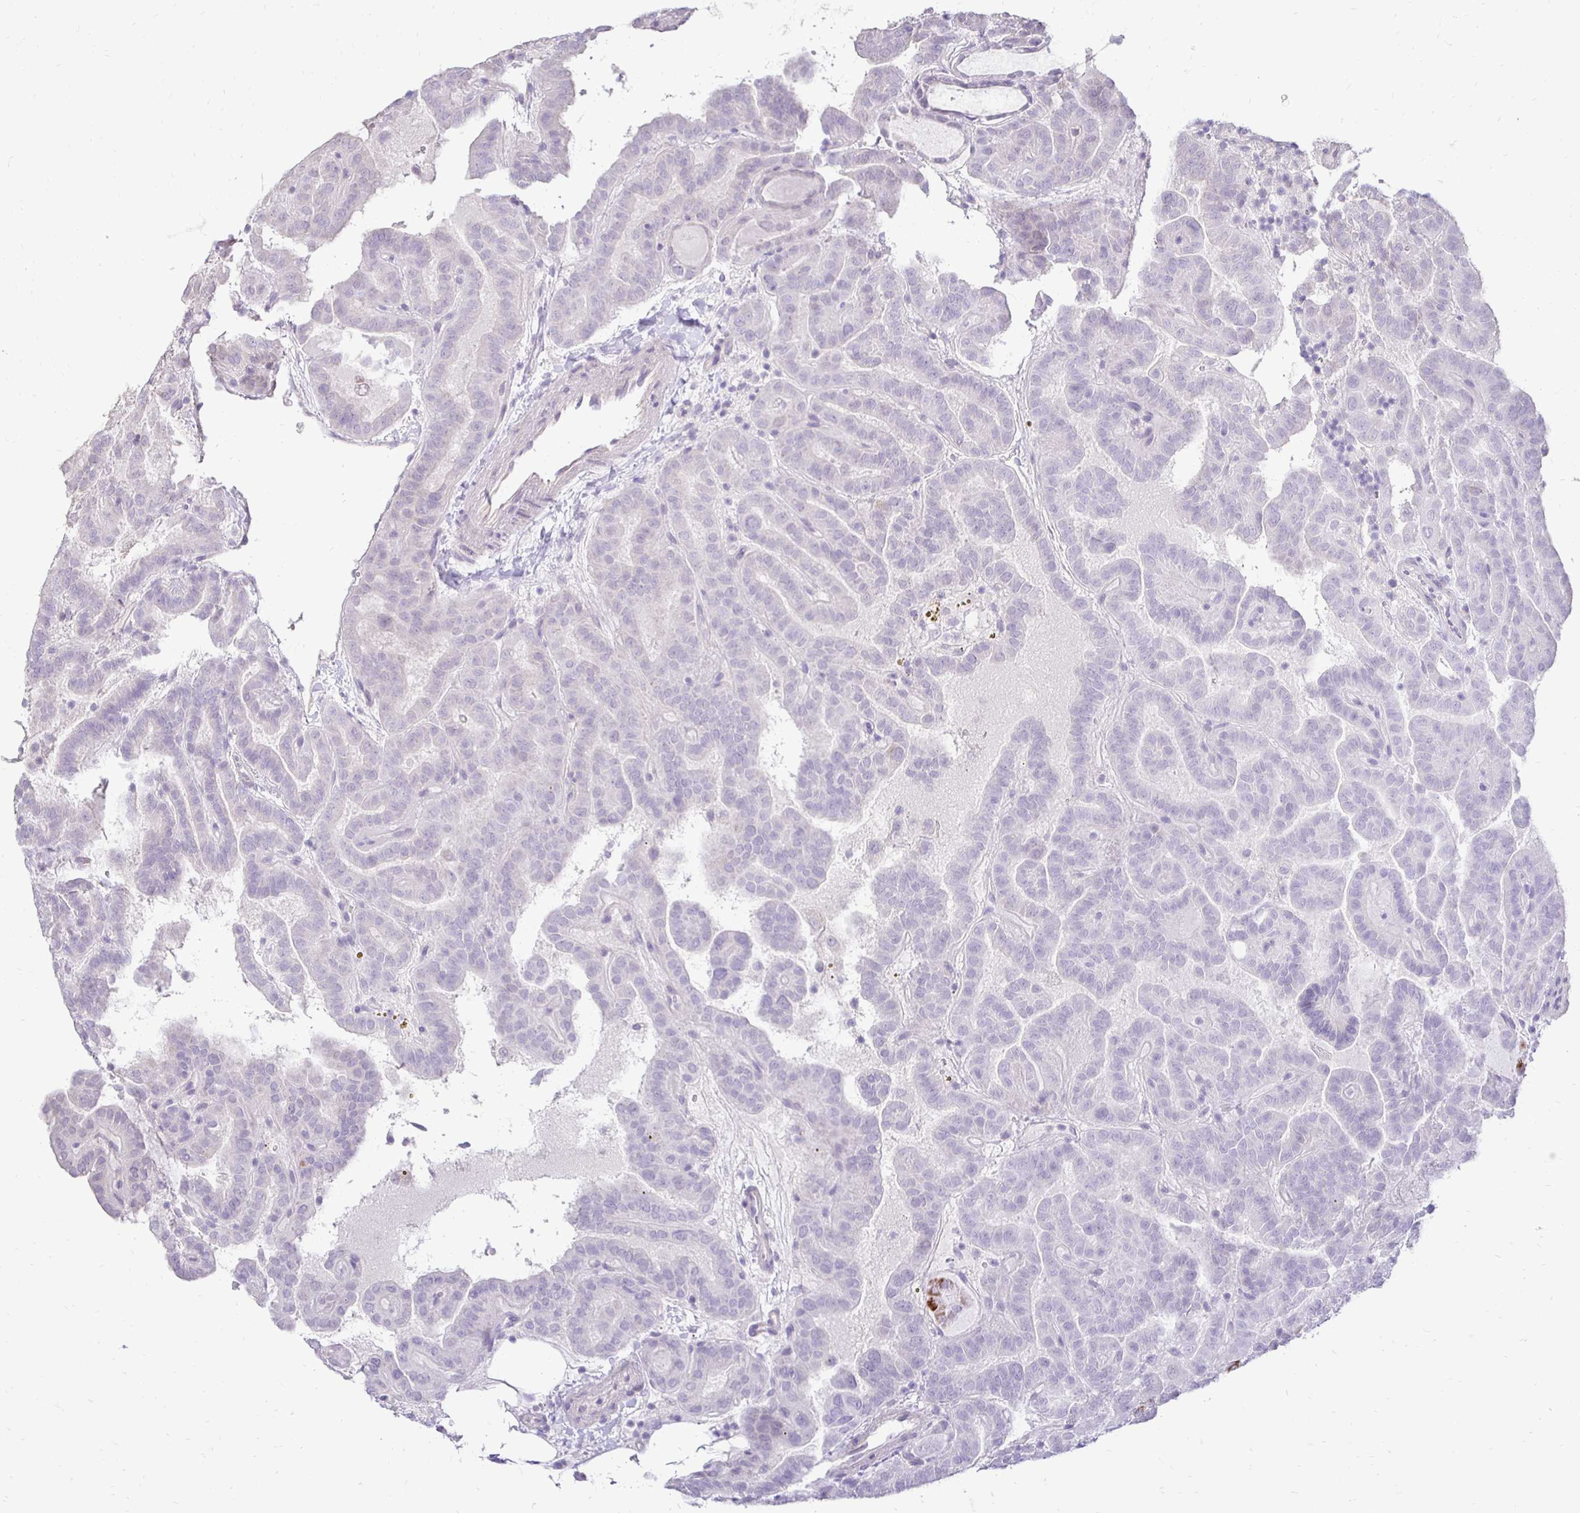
{"staining": {"intensity": "negative", "quantity": "none", "location": "none"}, "tissue": "thyroid cancer", "cell_type": "Tumor cells", "image_type": "cancer", "snomed": [{"axis": "morphology", "description": "Papillary adenocarcinoma, NOS"}, {"axis": "topography", "description": "Thyroid gland"}], "caption": "Papillary adenocarcinoma (thyroid) was stained to show a protein in brown. There is no significant positivity in tumor cells. (DAB IHC, high magnification).", "gene": "GAS2", "patient": {"sex": "female", "age": 46}}